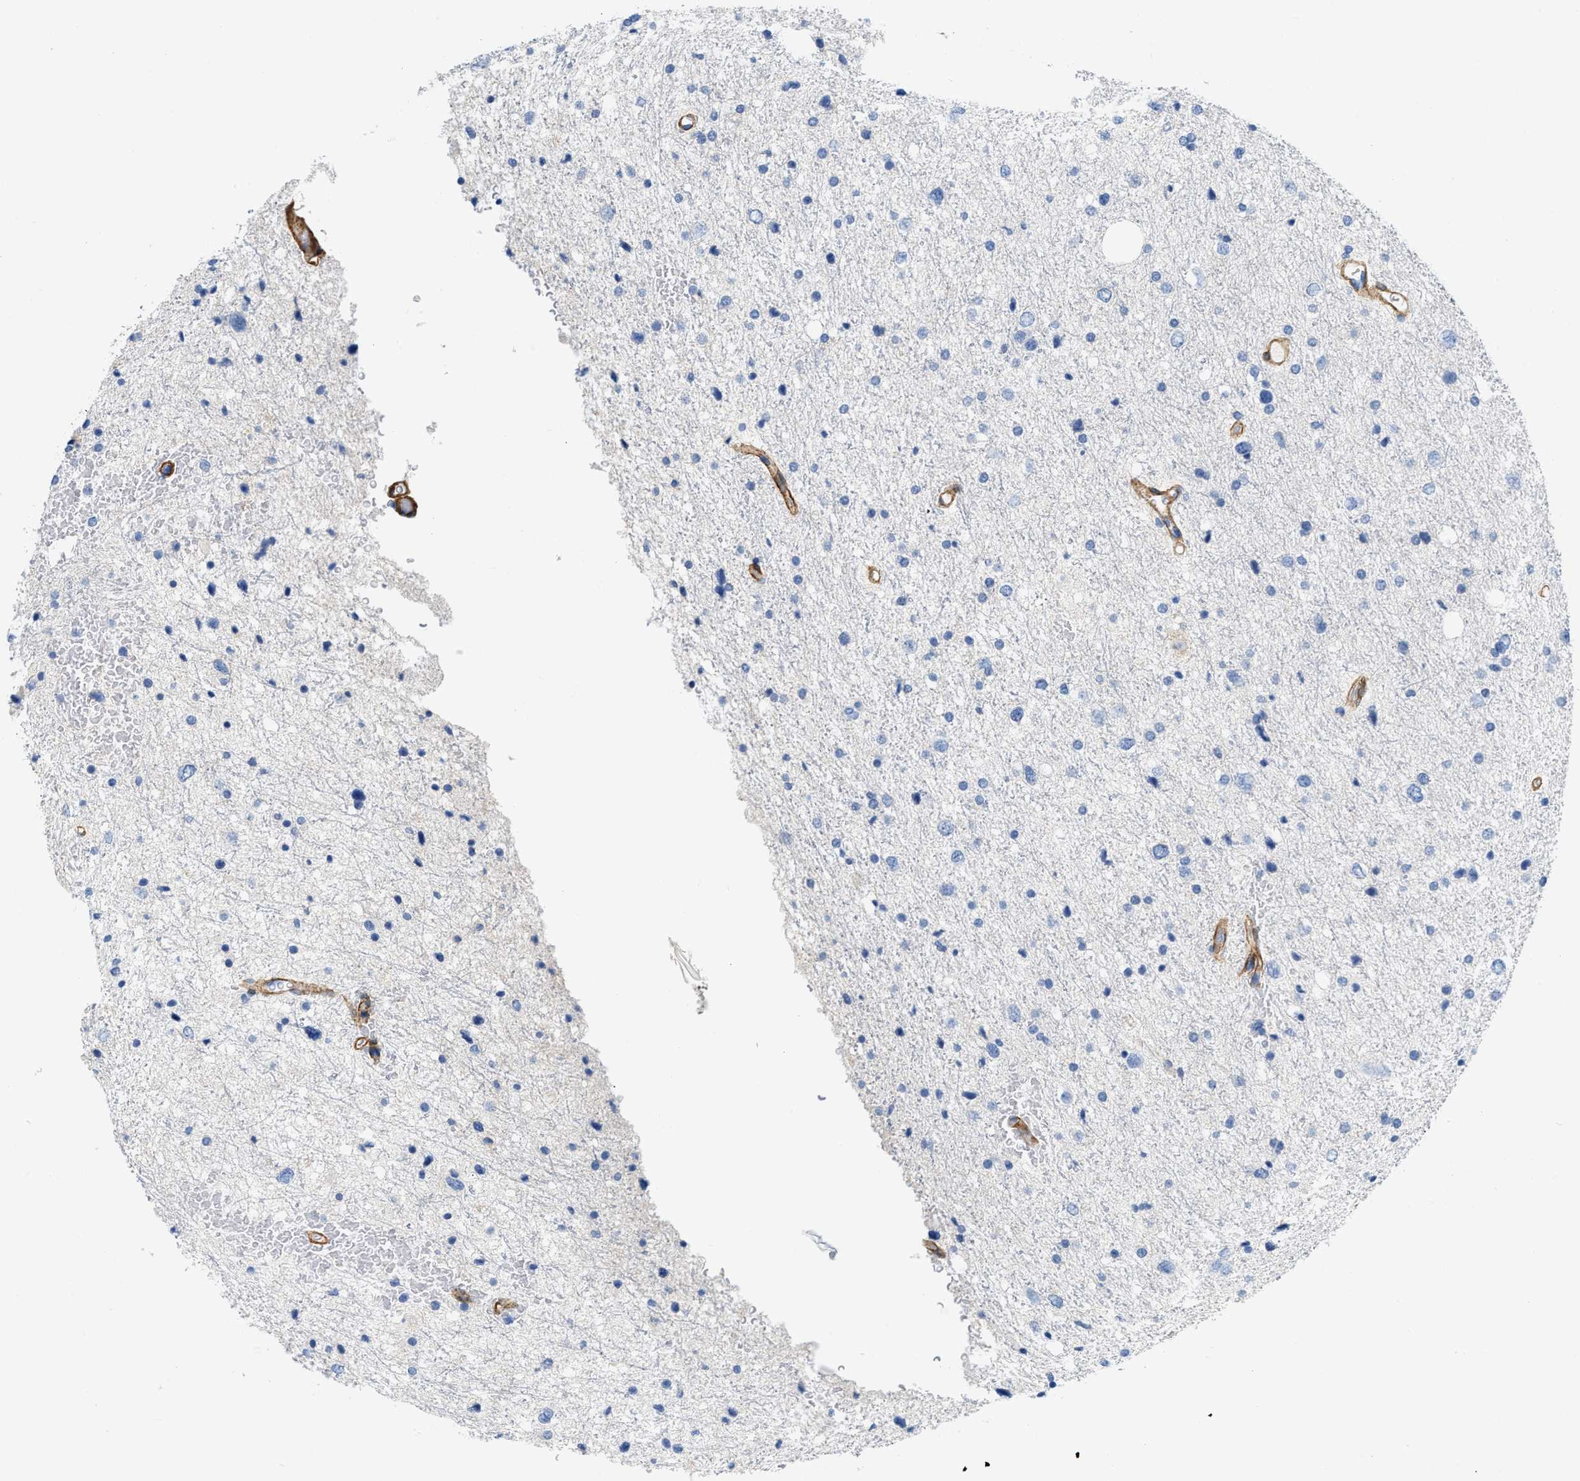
{"staining": {"intensity": "negative", "quantity": "none", "location": "none"}, "tissue": "glioma", "cell_type": "Tumor cells", "image_type": "cancer", "snomed": [{"axis": "morphology", "description": "Glioma, malignant, Low grade"}, {"axis": "topography", "description": "Brain"}], "caption": "Tumor cells are negative for brown protein staining in malignant glioma (low-grade).", "gene": "PDGFRB", "patient": {"sex": "female", "age": 37}}